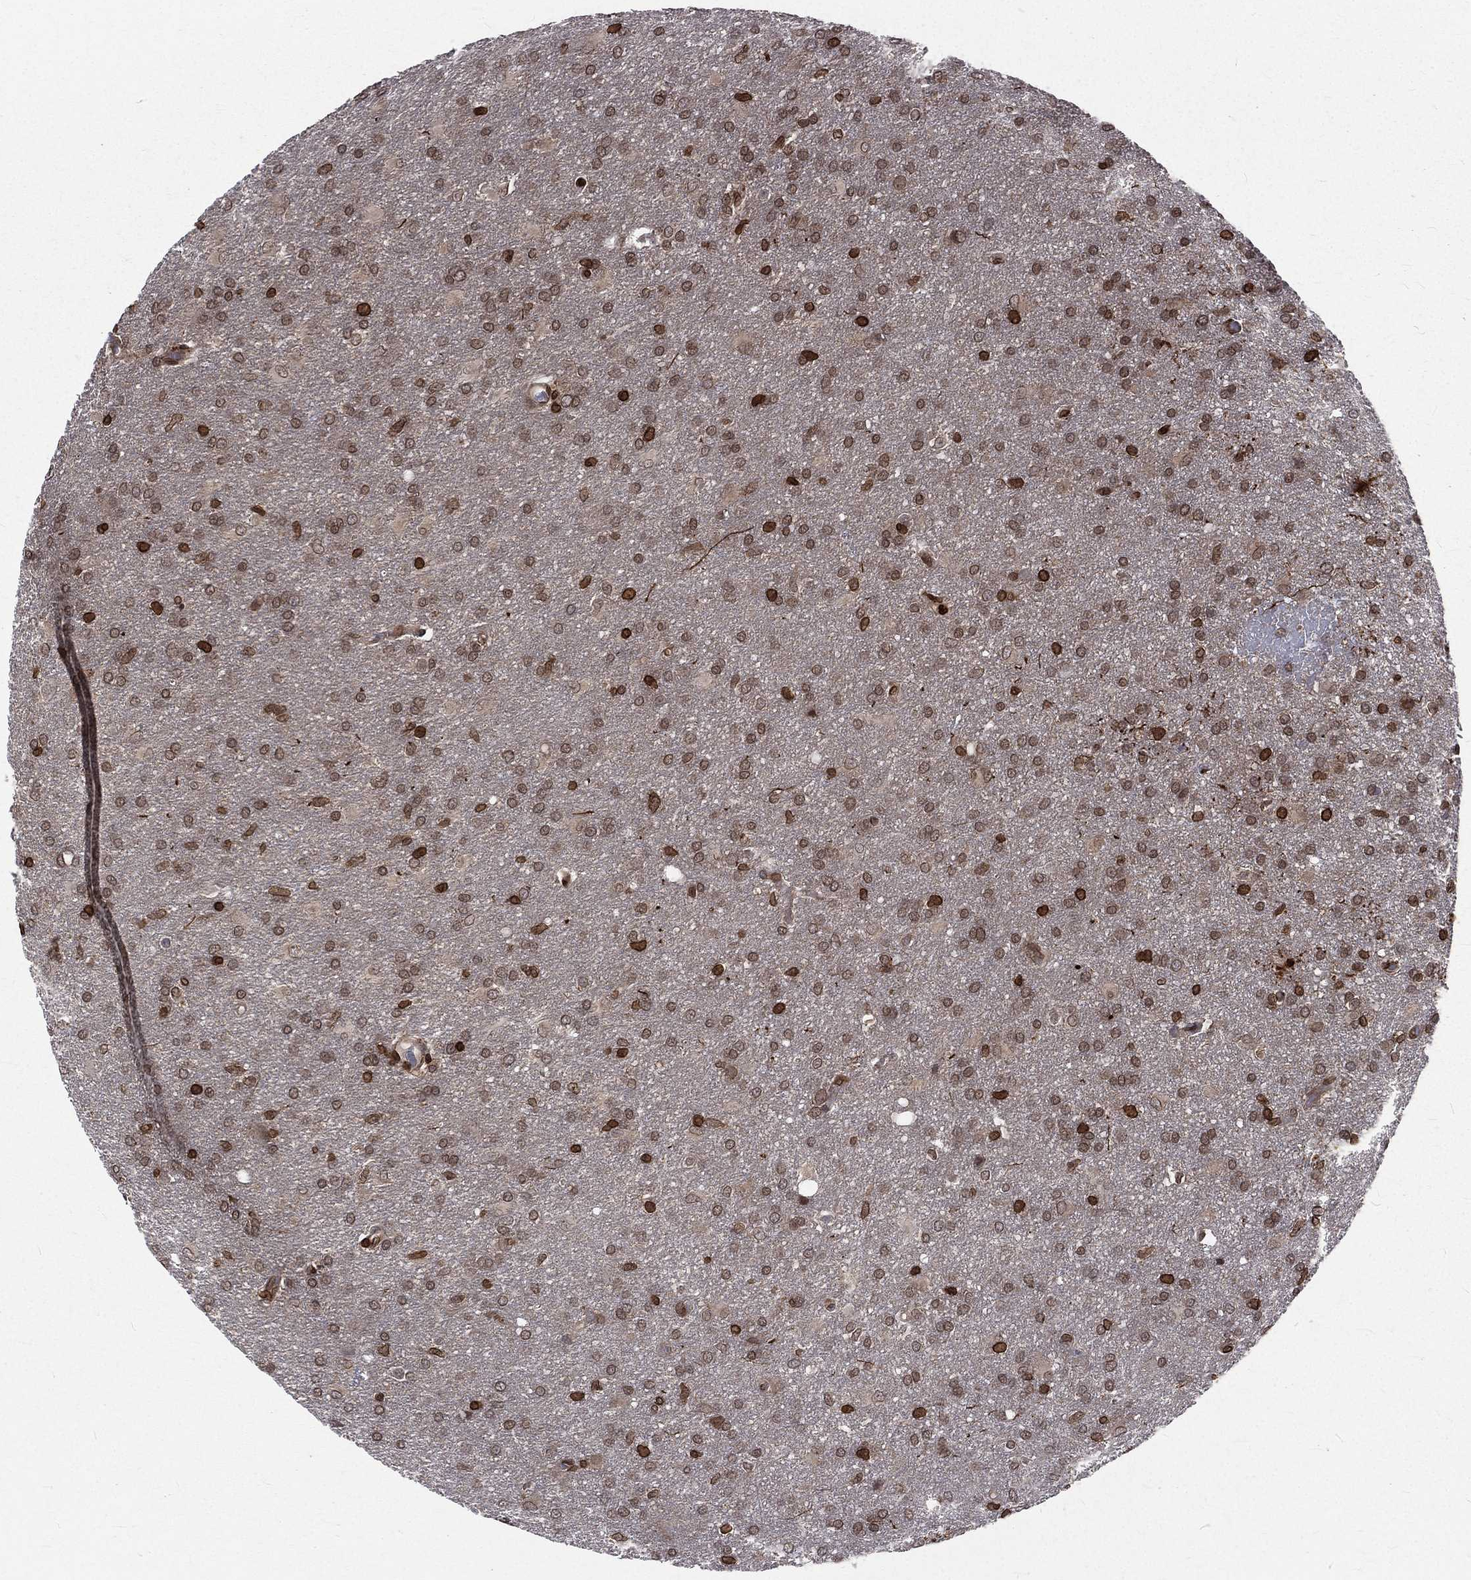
{"staining": {"intensity": "moderate", "quantity": "<25%", "location": "nuclear"}, "tissue": "glioma", "cell_type": "Tumor cells", "image_type": "cancer", "snomed": [{"axis": "morphology", "description": "Glioma, malignant, High grade"}, {"axis": "topography", "description": "Brain"}], "caption": "A micrograph of human malignant glioma (high-grade) stained for a protein exhibits moderate nuclear brown staining in tumor cells. Using DAB (brown) and hematoxylin (blue) stains, captured at high magnification using brightfield microscopy.", "gene": "LBR", "patient": {"sex": "male", "age": 68}}